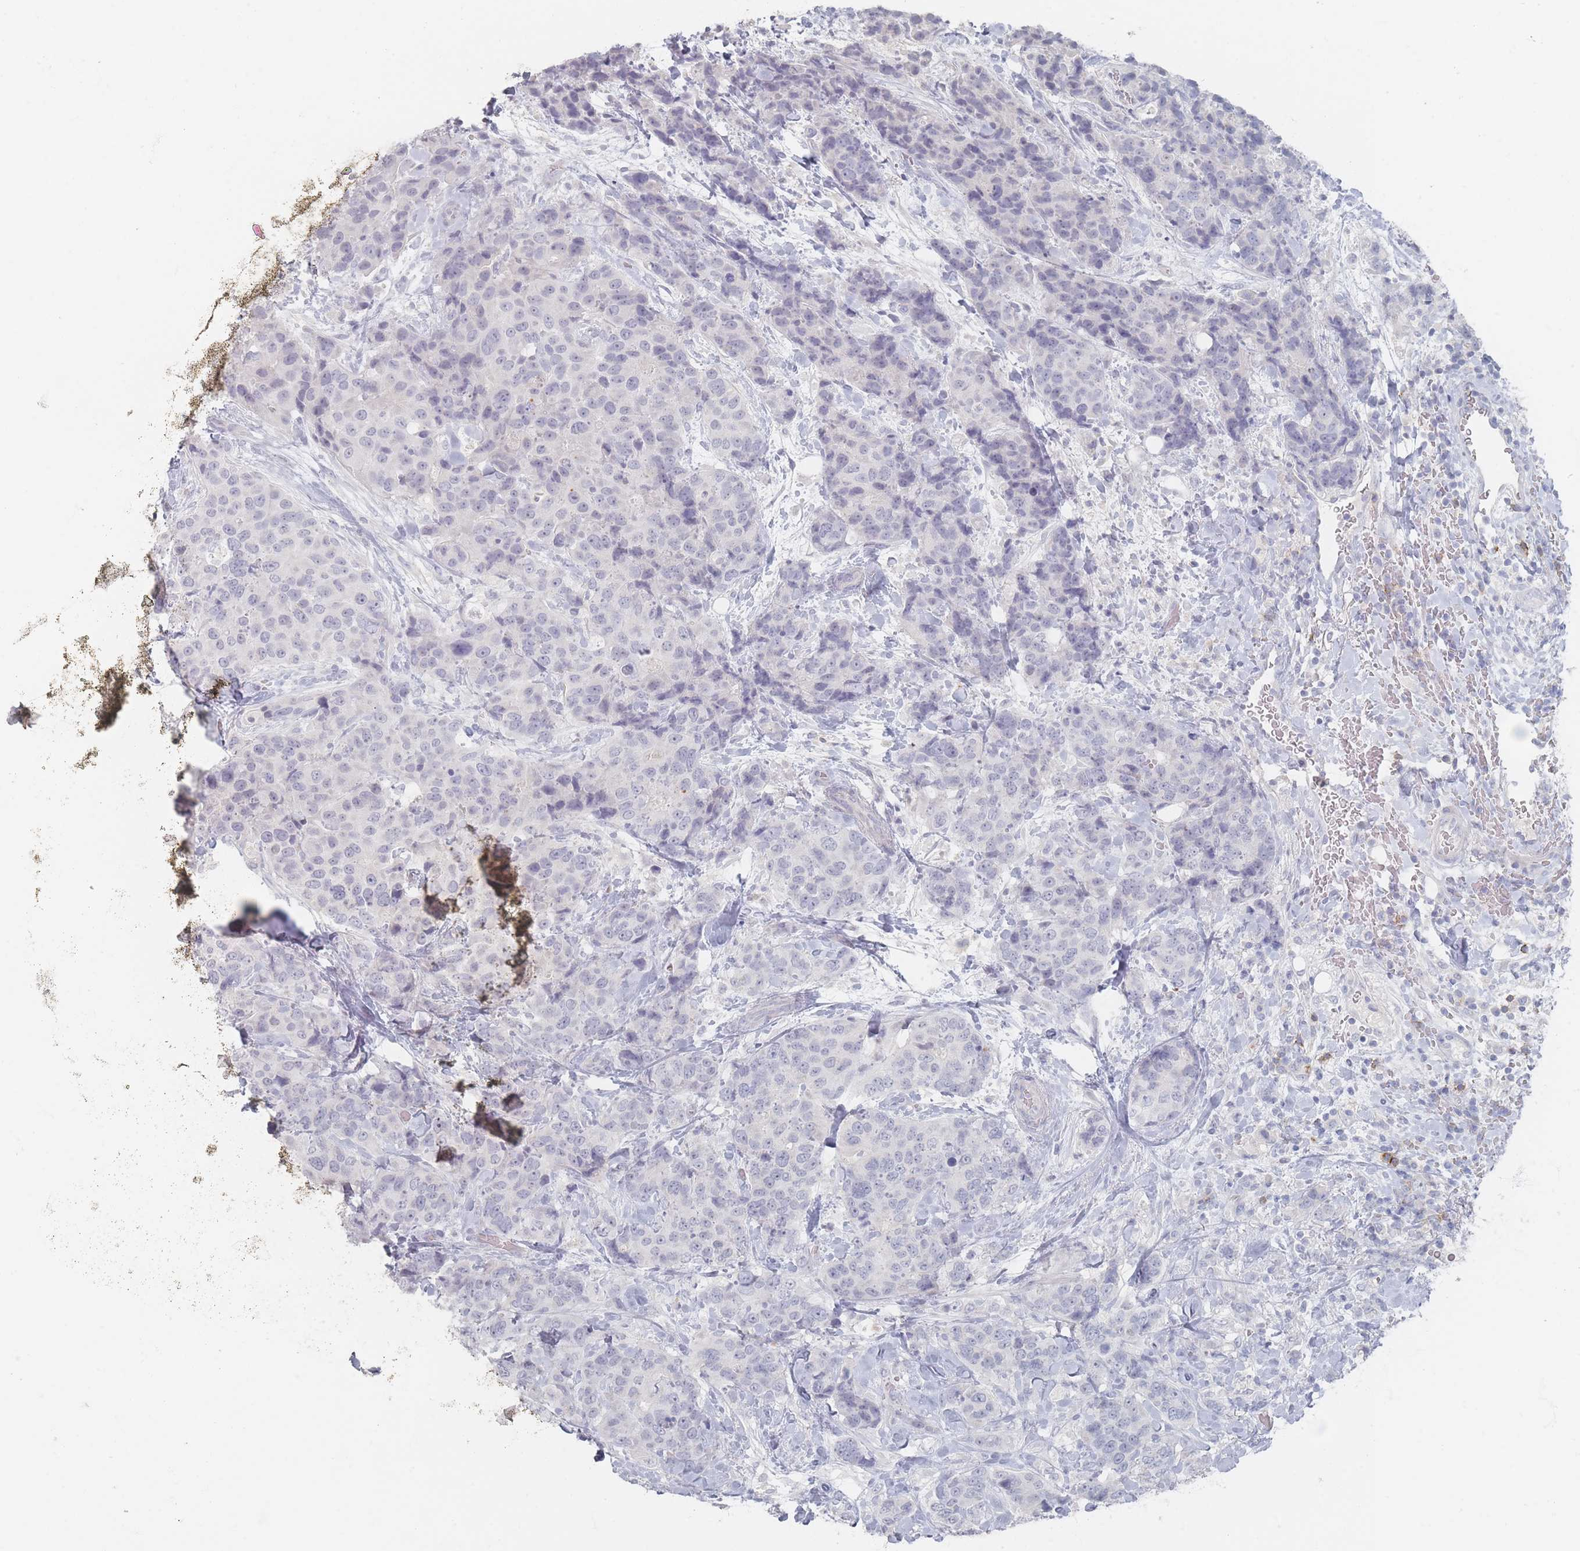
{"staining": {"intensity": "negative", "quantity": "none", "location": "none"}, "tissue": "breast cancer", "cell_type": "Tumor cells", "image_type": "cancer", "snomed": [{"axis": "morphology", "description": "Lobular carcinoma"}, {"axis": "topography", "description": "Breast"}], "caption": "Immunohistochemistry (IHC) histopathology image of human breast lobular carcinoma stained for a protein (brown), which shows no positivity in tumor cells.", "gene": "CD37", "patient": {"sex": "female", "age": 59}}